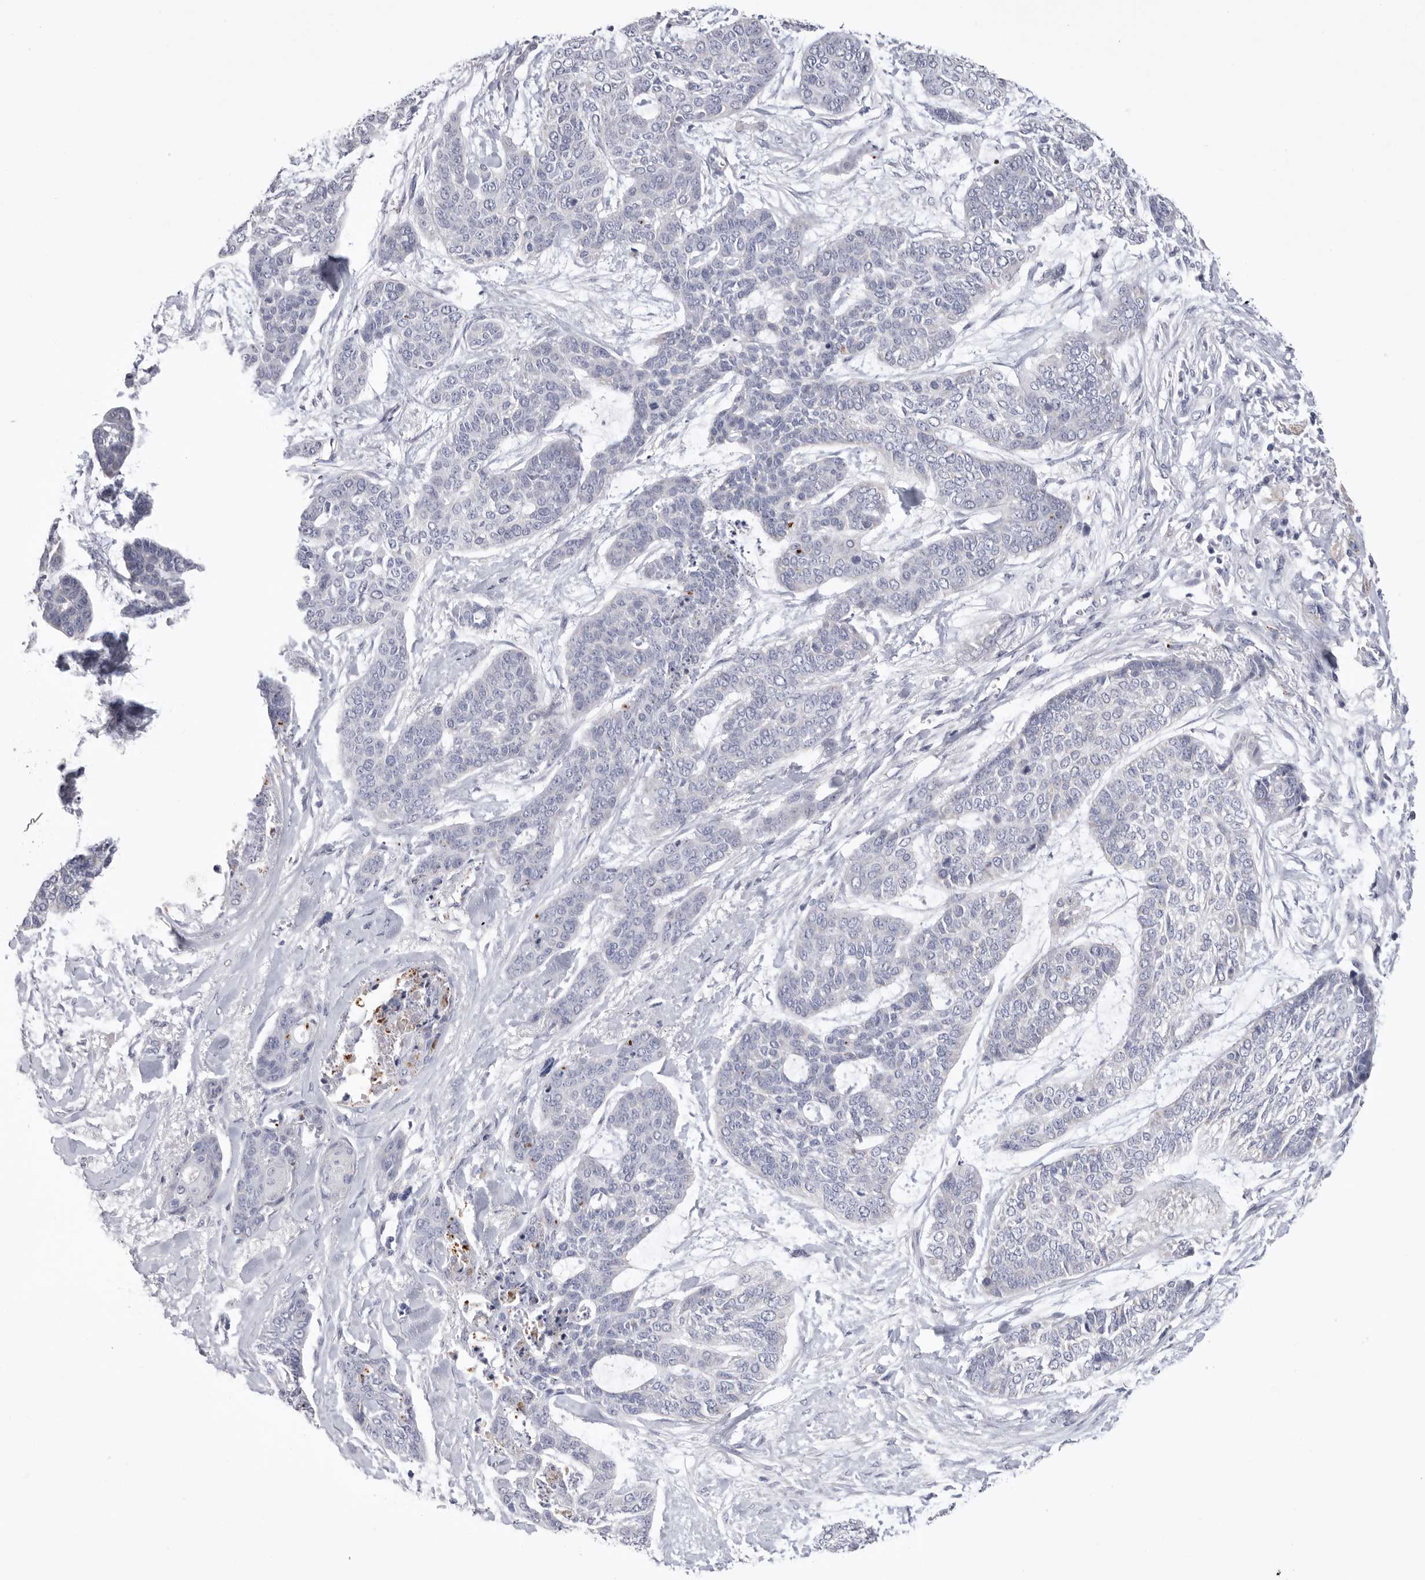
{"staining": {"intensity": "negative", "quantity": "none", "location": "none"}, "tissue": "skin cancer", "cell_type": "Tumor cells", "image_type": "cancer", "snomed": [{"axis": "morphology", "description": "Basal cell carcinoma"}, {"axis": "topography", "description": "Skin"}], "caption": "This is a micrograph of immunohistochemistry (IHC) staining of skin cancer (basal cell carcinoma), which shows no expression in tumor cells.", "gene": "VDAC3", "patient": {"sex": "female", "age": 64}}